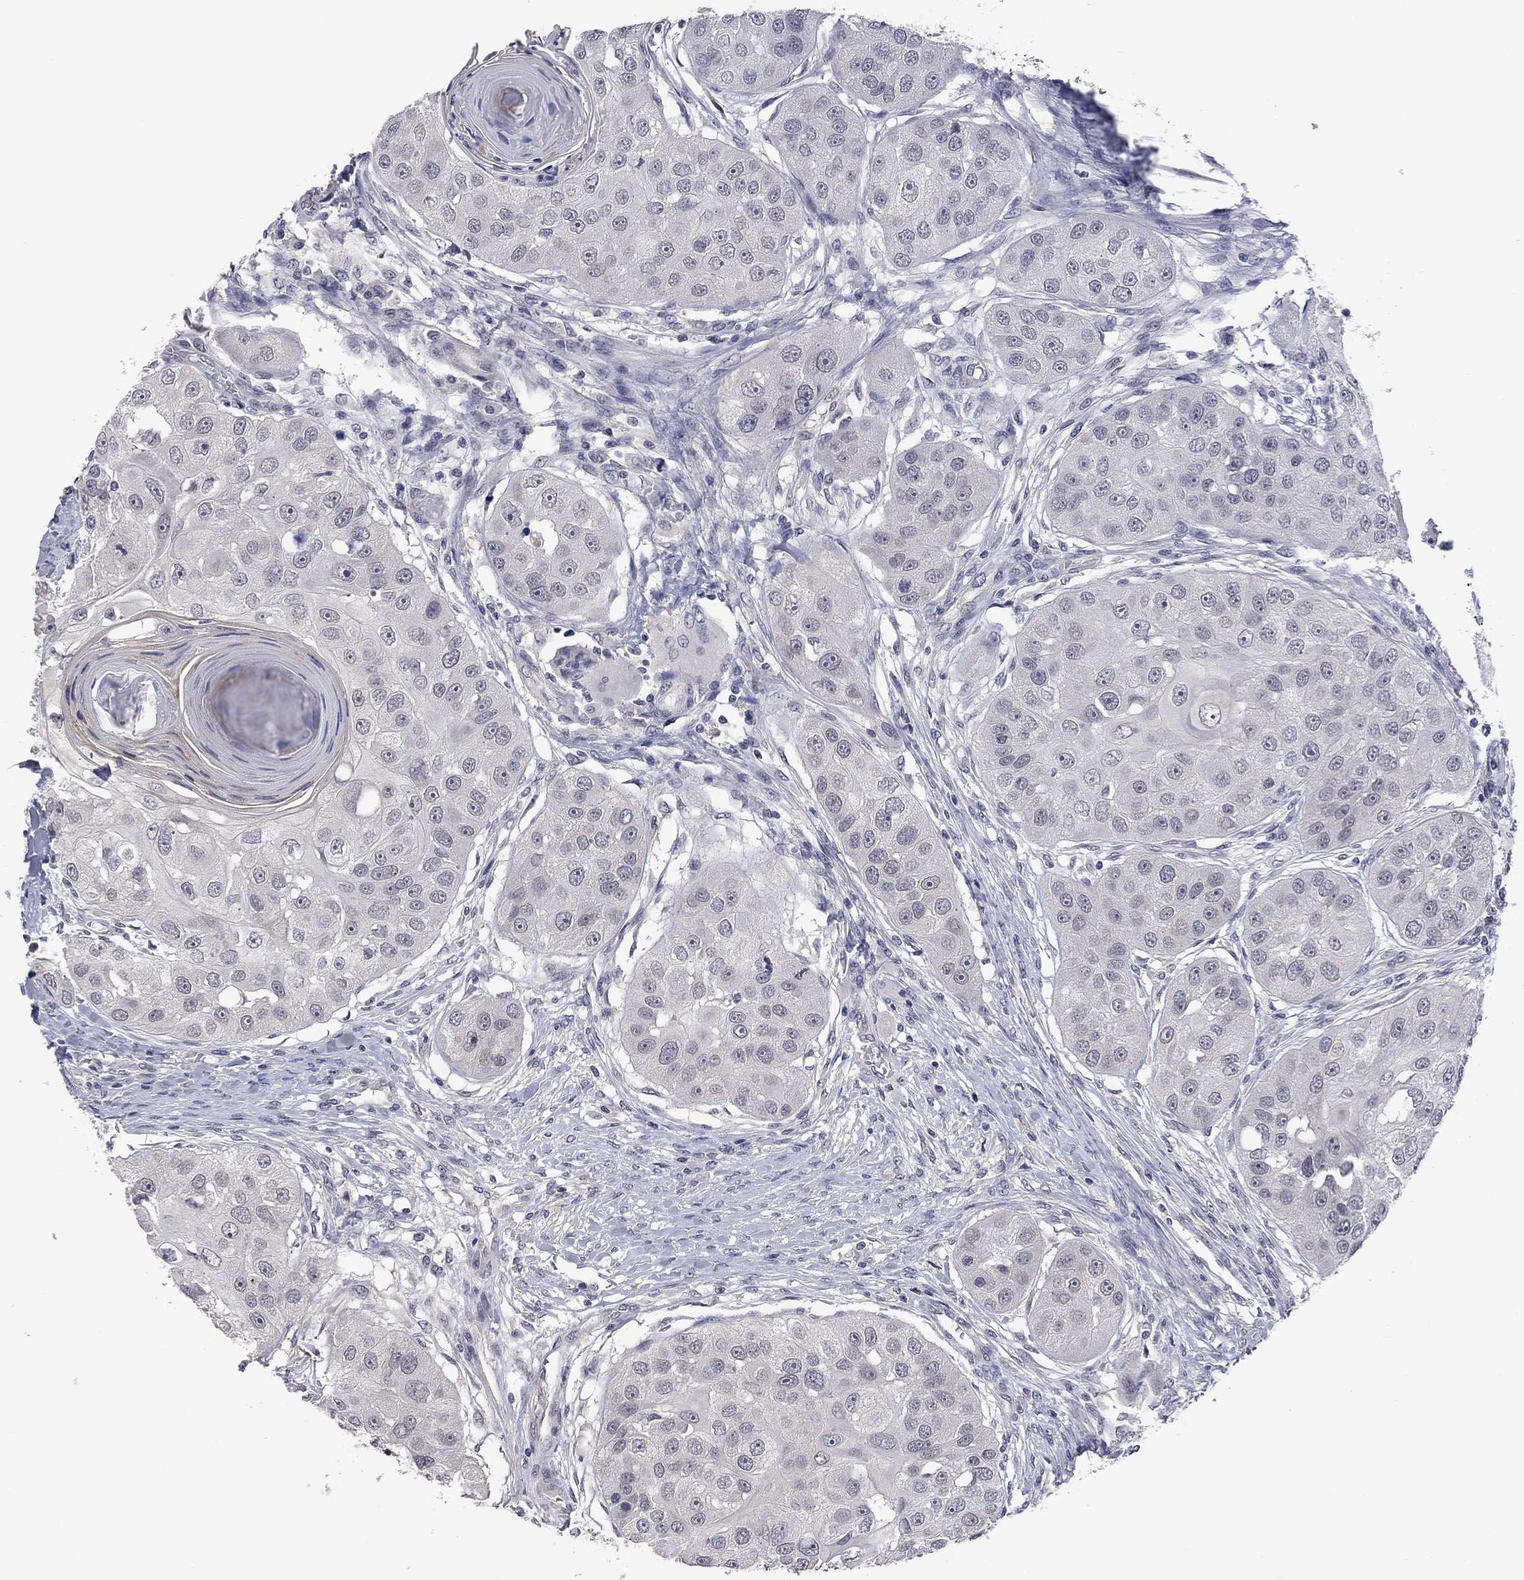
{"staining": {"intensity": "negative", "quantity": "none", "location": "none"}, "tissue": "head and neck cancer", "cell_type": "Tumor cells", "image_type": "cancer", "snomed": [{"axis": "morphology", "description": "Normal tissue, NOS"}, {"axis": "morphology", "description": "Squamous cell carcinoma, NOS"}, {"axis": "topography", "description": "Skeletal muscle"}, {"axis": "topography", "description": "Head-Neck"}], "caption": "A photomicrograph of squamous cell carcinoma (head and neck) stained for a protein demonstrates no brown staining in tumor cells.", "gene": "FABP12", "patient": {"sex": "male", "age": 51}}